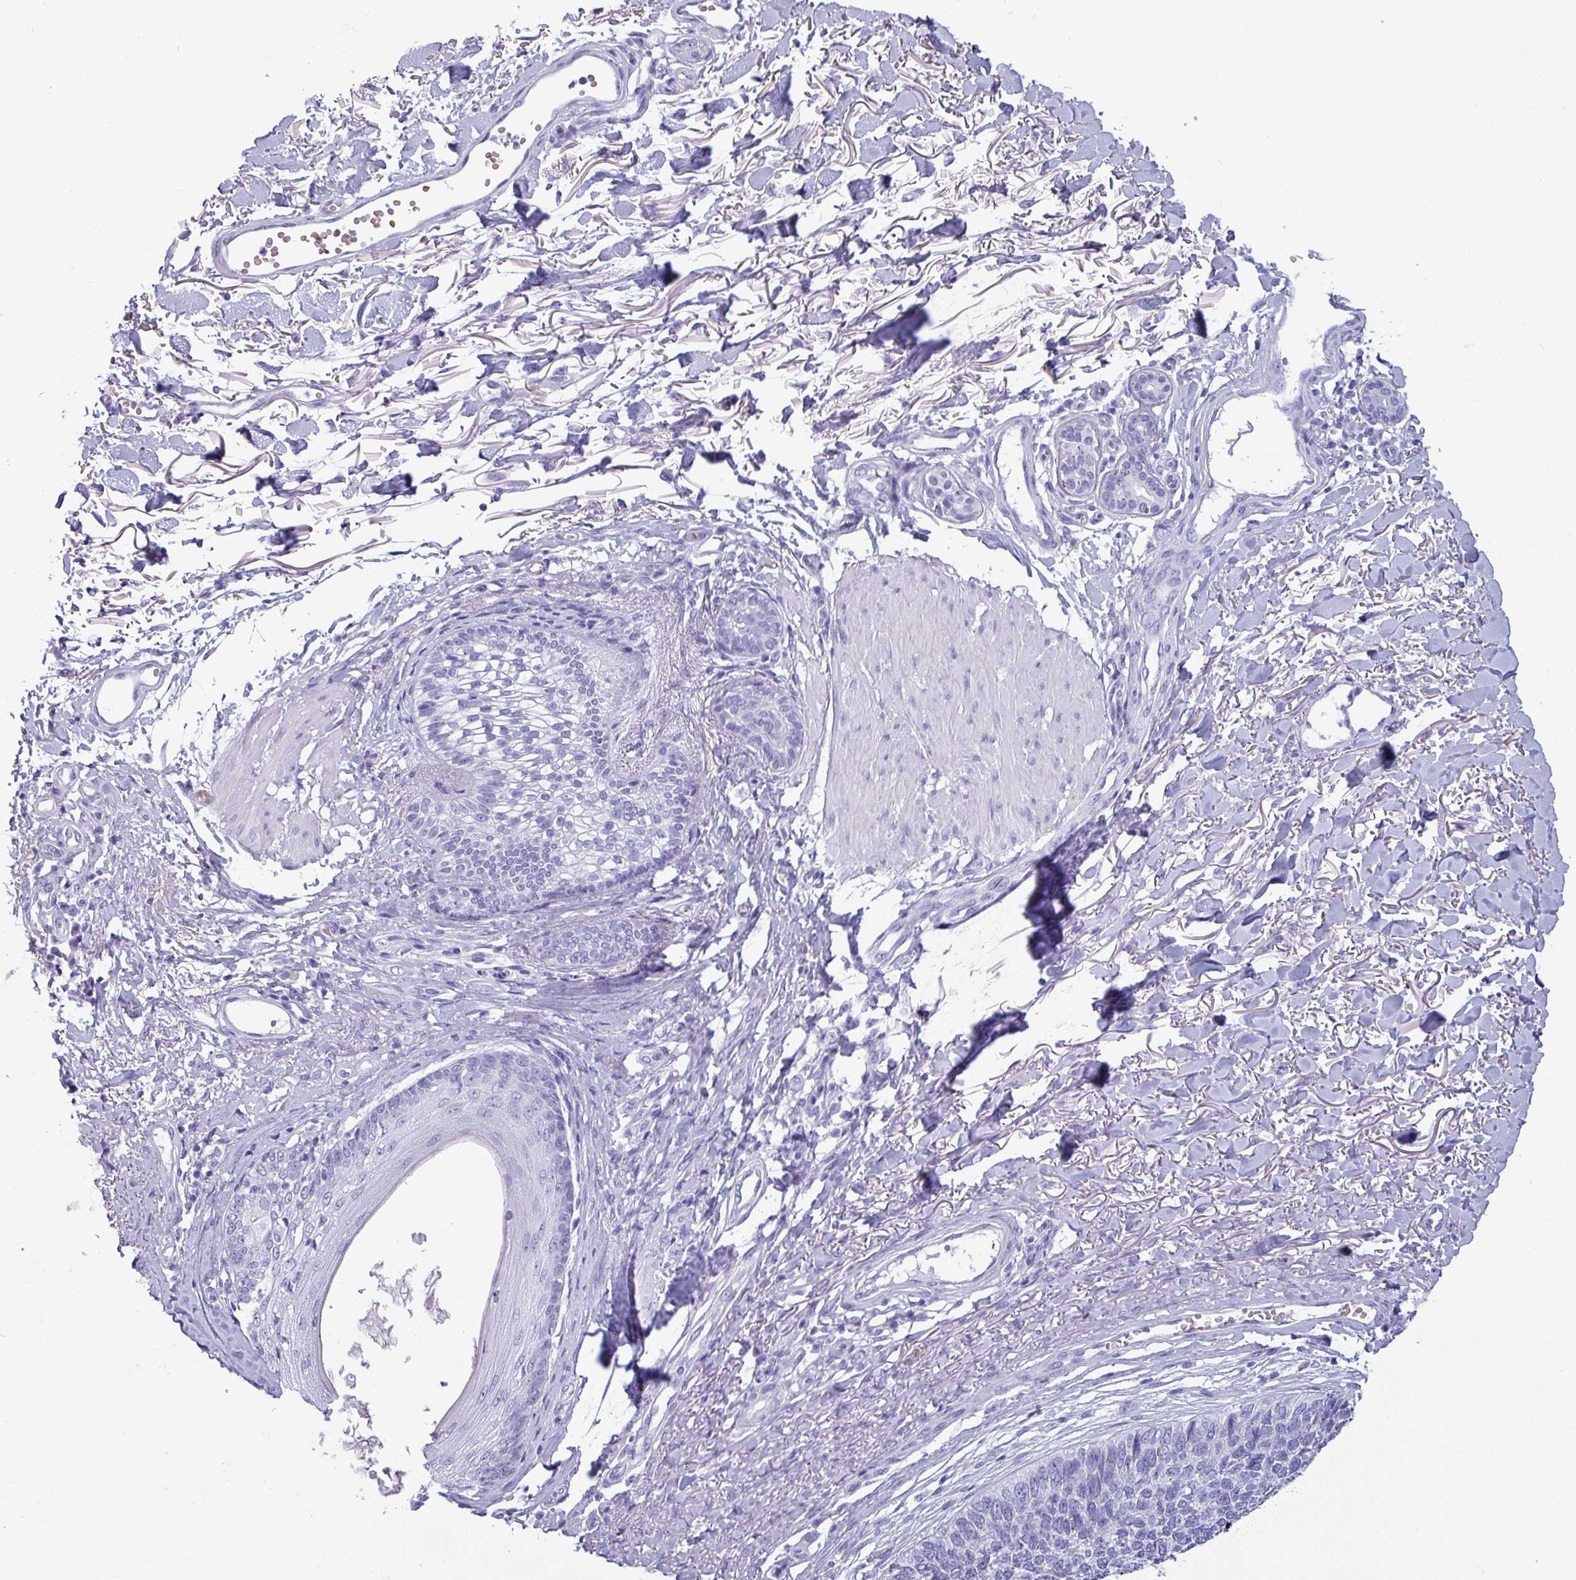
{"staining": {"intensity": "negative", "quantity": "none", "location": "none"}, "tissue": "skin cancer", "cell_type": "Tumor cells", "image_type": "cancer", "snomed": [{"axis": "morphology", "description": "Basal cell carcinoma"}, {"axis": "topography", "description": "Skin"}], "caption": "Human skin cancer stained for a protein using immunohistochemistry (IHC) displays no staining in tumor cells.", "gene": "CRYBB2", "patient": {"sex": "female", "age": 84}}